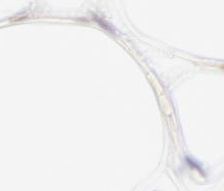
{"staining": {"intensity": "negative", "quantity": "none", "location": "none"}, "tissue": "adipose tissue", "cell_type": "Adipocytes", "image_type": "normal", "snomed": [{"axis": "morphology", "description": "Normal tissue, NOS"}, {"axis": "morphology", "description": "Duct carcinoma"}, {"axis": "topography", "description": "Breast"}, {"axis": "topography", "description": "Adipose tissue"}], "caption": "An IHC histopathology image of normal adipose tissue is shown. There is no staining in adipocytes of adipose tissue.", "gene": "RPL11", "patient": {"sex": "female", "age": 37}}